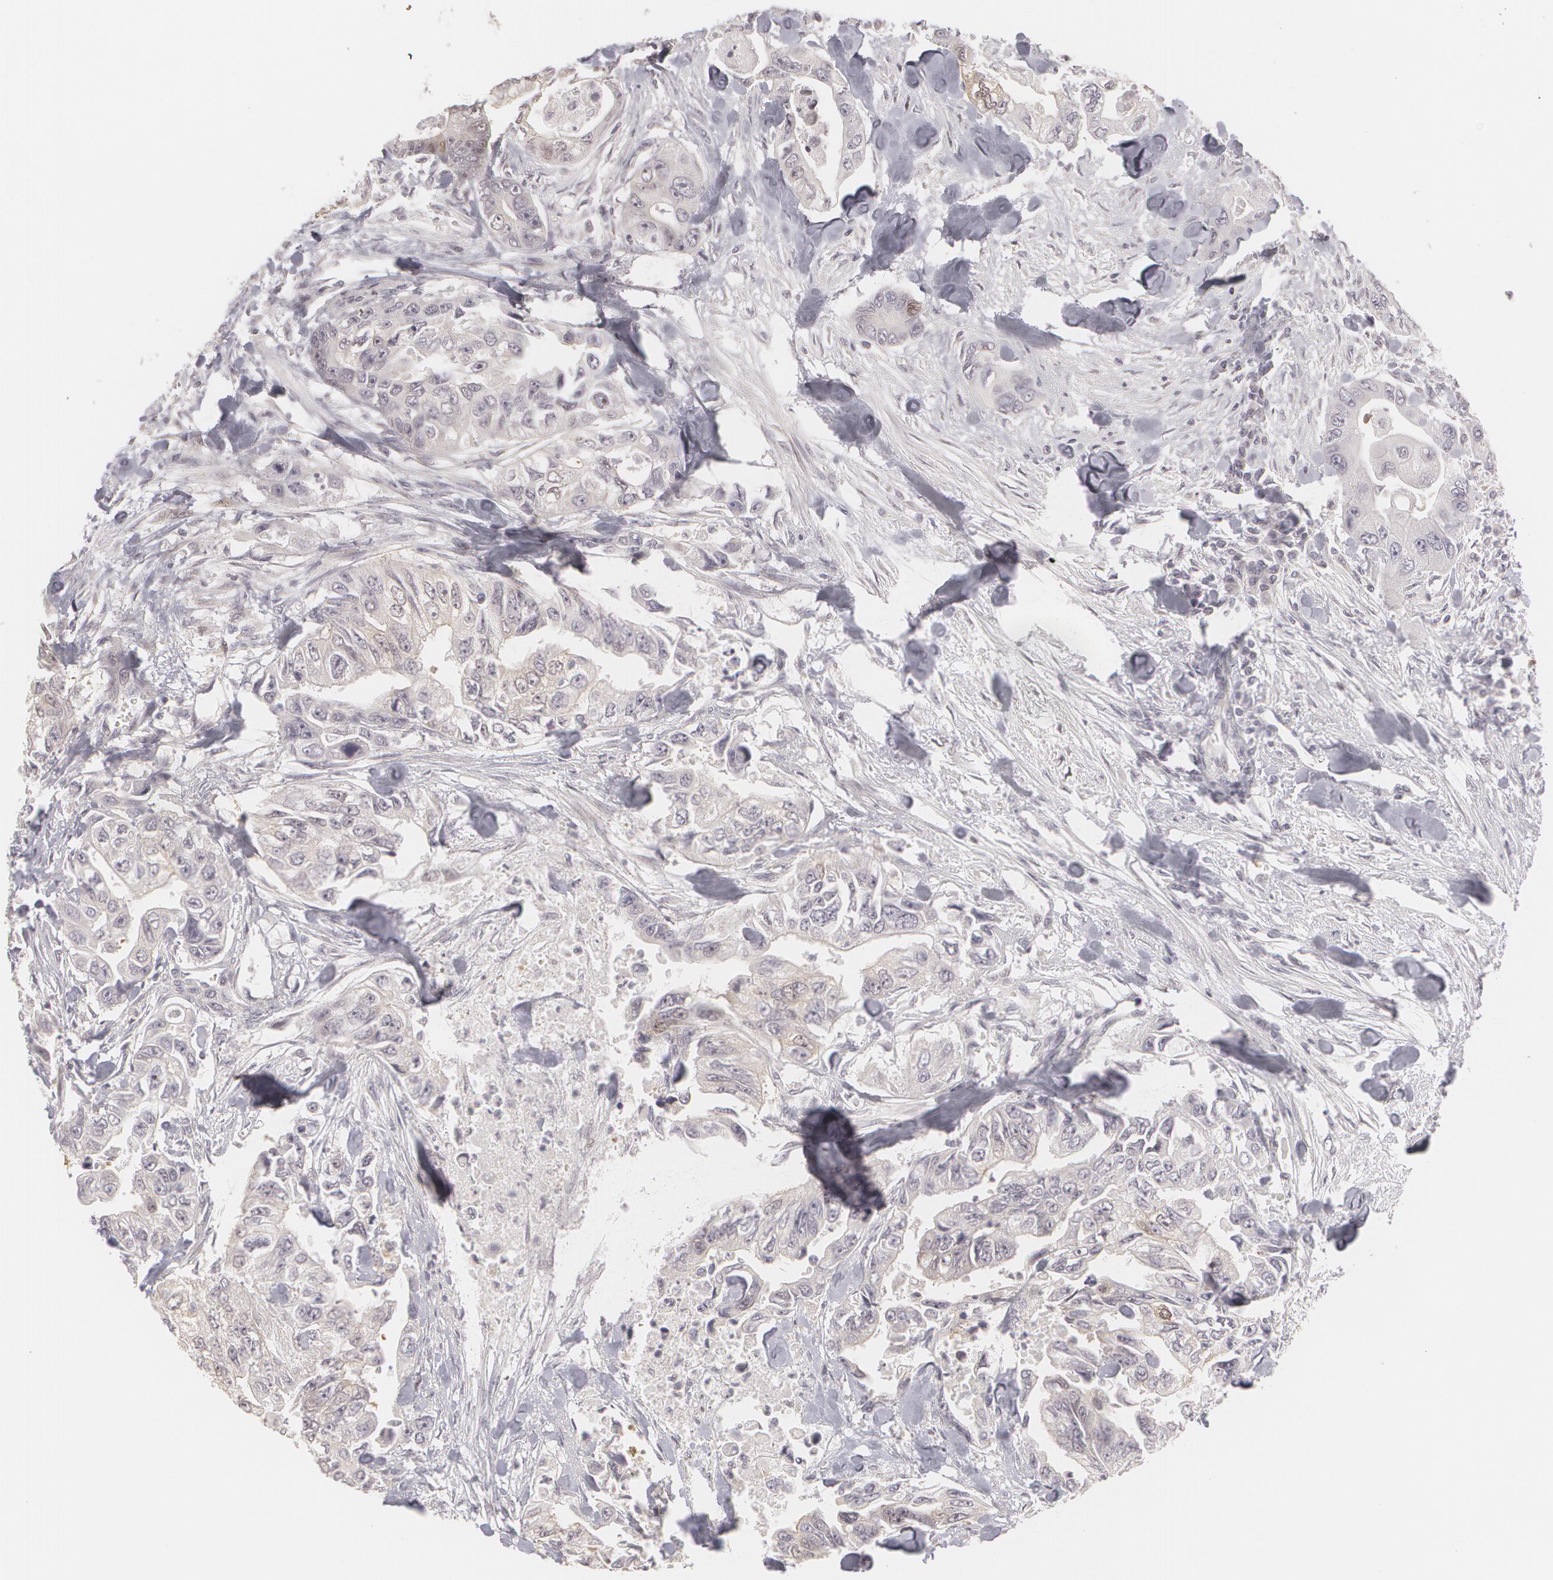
{"staining": {"intensity": "strong", "quantity": "25%-75%", "location": "nuclear"}, "tissue": "colorectal cancer", "cell_type": "Tumor cells", "image_type": "cancer", "snomed": [{"axis": "morphology", "description": "Adenocarcinoma, NOS"}, {"axis": "topography", "description": "Colon"}], "caption": "Colorectal cancer (adenocarcinoma) tissue reveals strong nuclear positivity in approximately 25%-75% of tumor cells, visualized by immunohistochemistry.", "gene": "ZBTB16", "patient": {"sex": "female", "age": 11}}